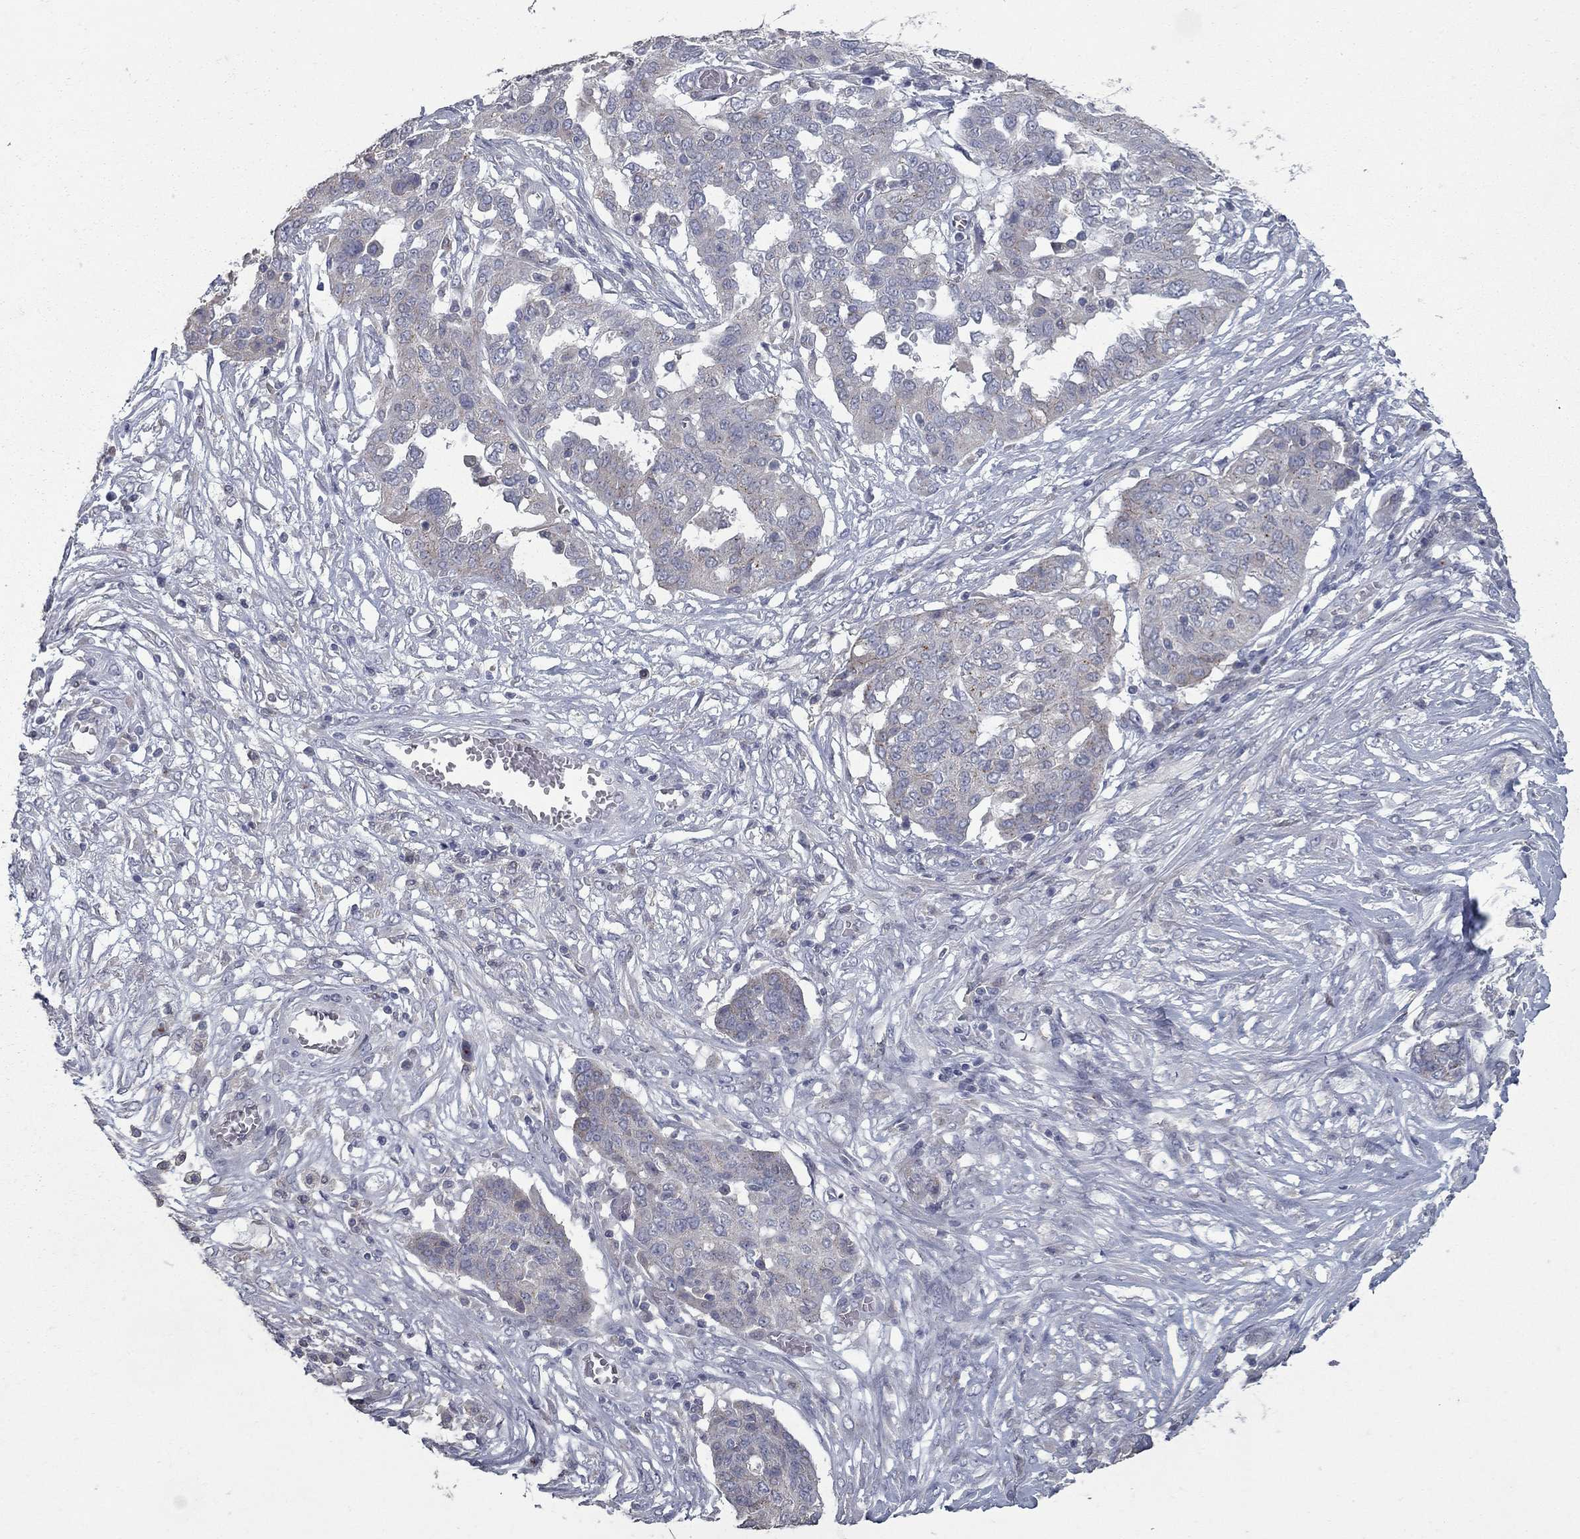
{"staining": {"intensity": "weak", "quantity": "<25%", "location": "cytoplasmic/membranous"}, "tissue": "ovarian cancer", "cell_type": "Tumor cells", "image_type": "cancer", "snomed": [{"axis": "morphology", "description": "Cystadenocarcinoma, serous, NOS"}, {"axis": "topography", "description": "Ovary"}], "caption": "The photomicrograph exhibits no staining of tumor cells in ovarian cancer (serous cystadenocarcinoma).", "gene": "KIAA0319L", "patient": {"sex": "female", "age": 67}}